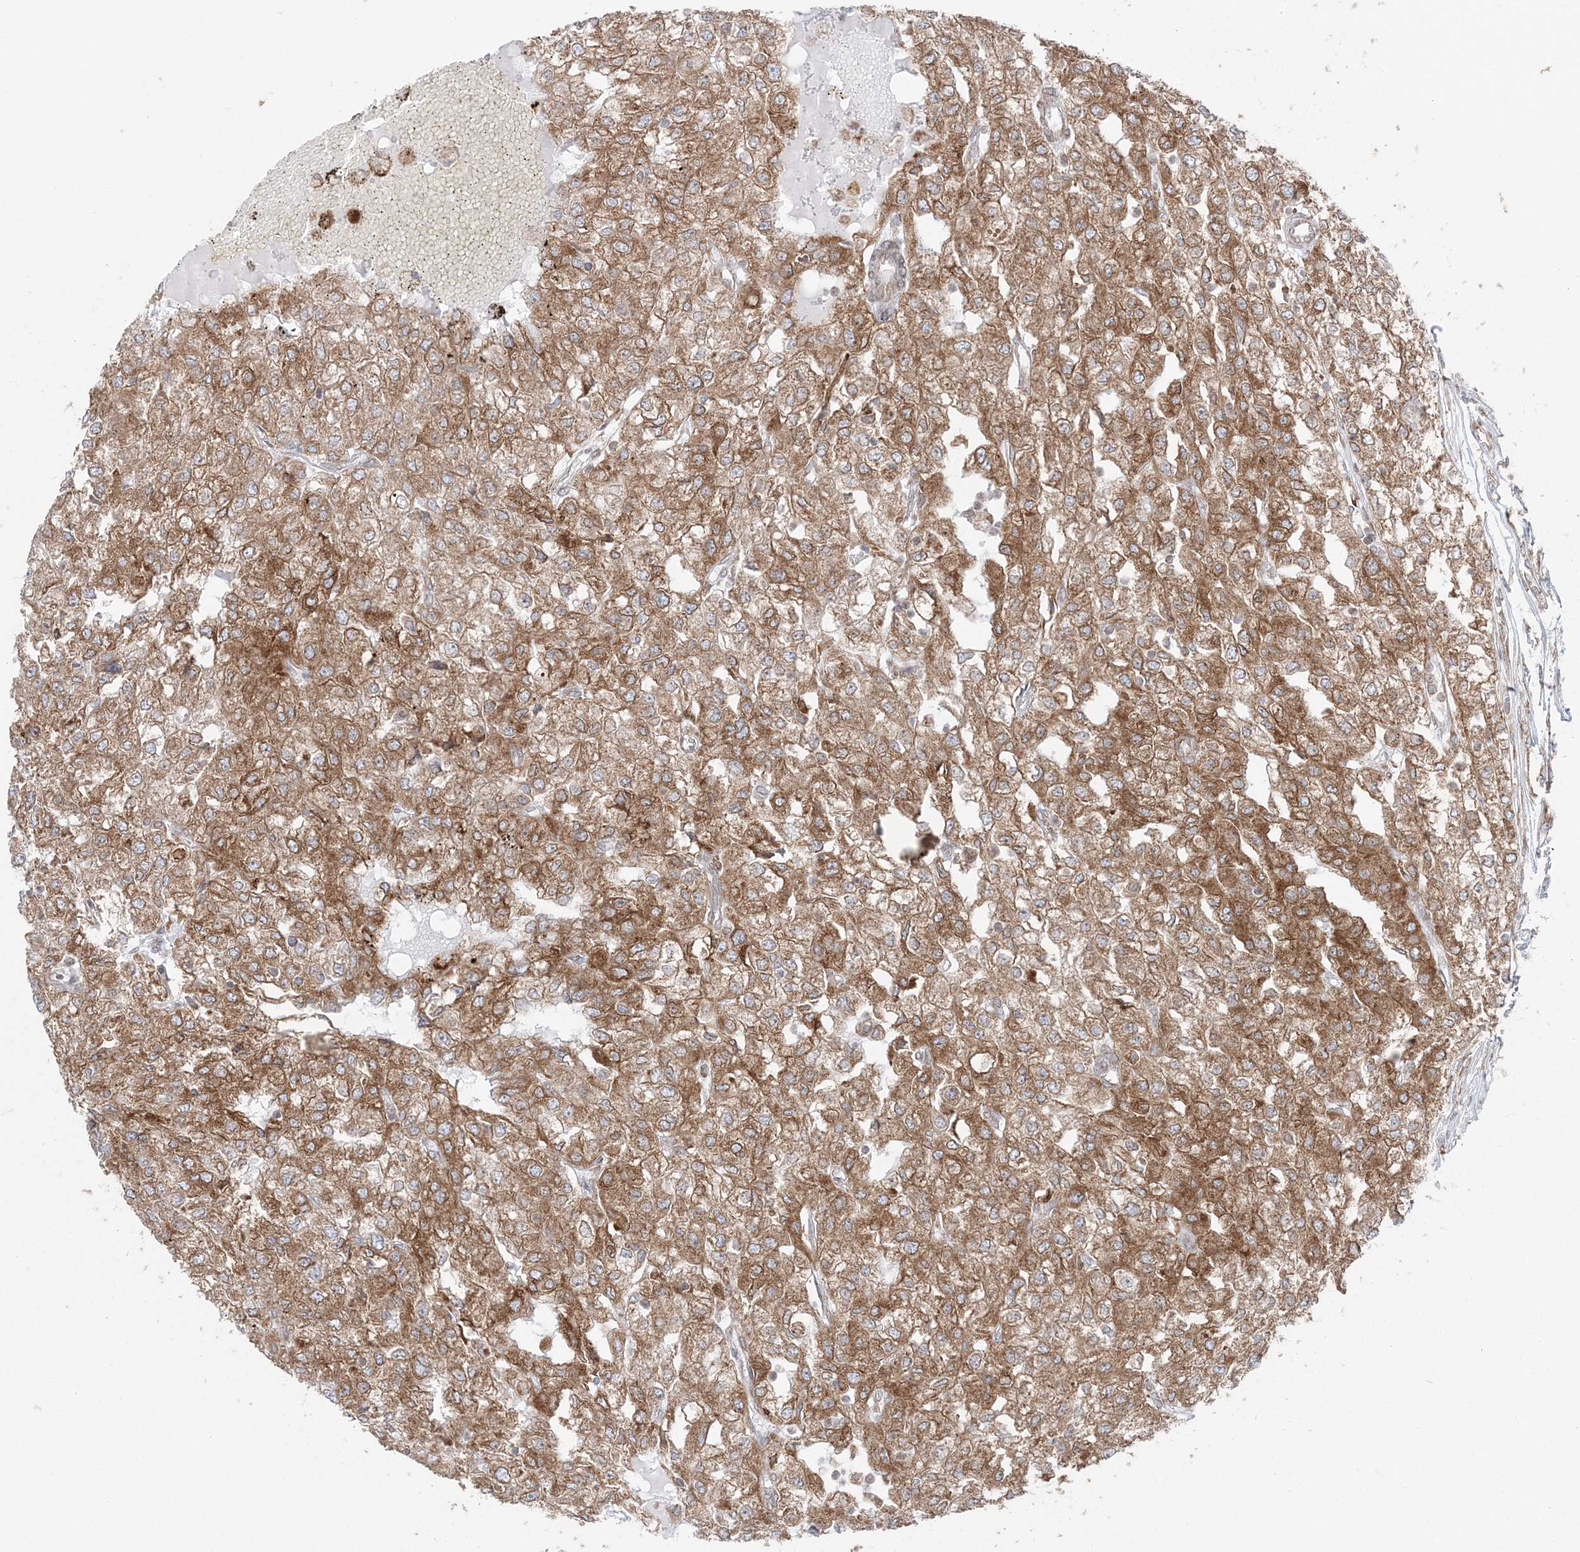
{"staining": {"intensity": "moderate", "quantity": ">75%", "location": "cytoplasmic/membranous"}, "tissue": "renal cancer", "cell_type": "Tumor cells", "image_type": "cancer", "snomed": [{"axis": "morphology", "description": "Adenocarcinoma, NOS"}, {"axis": "topography", "description": "Kidney"}], "caption": "A micrograph of renal cancer stained for a protein exhibits moderate cytoplasmic/membranous brown staining in tumor cells.", "gene": "TMED10", "patient": {"sex": "female", "age": 54}}